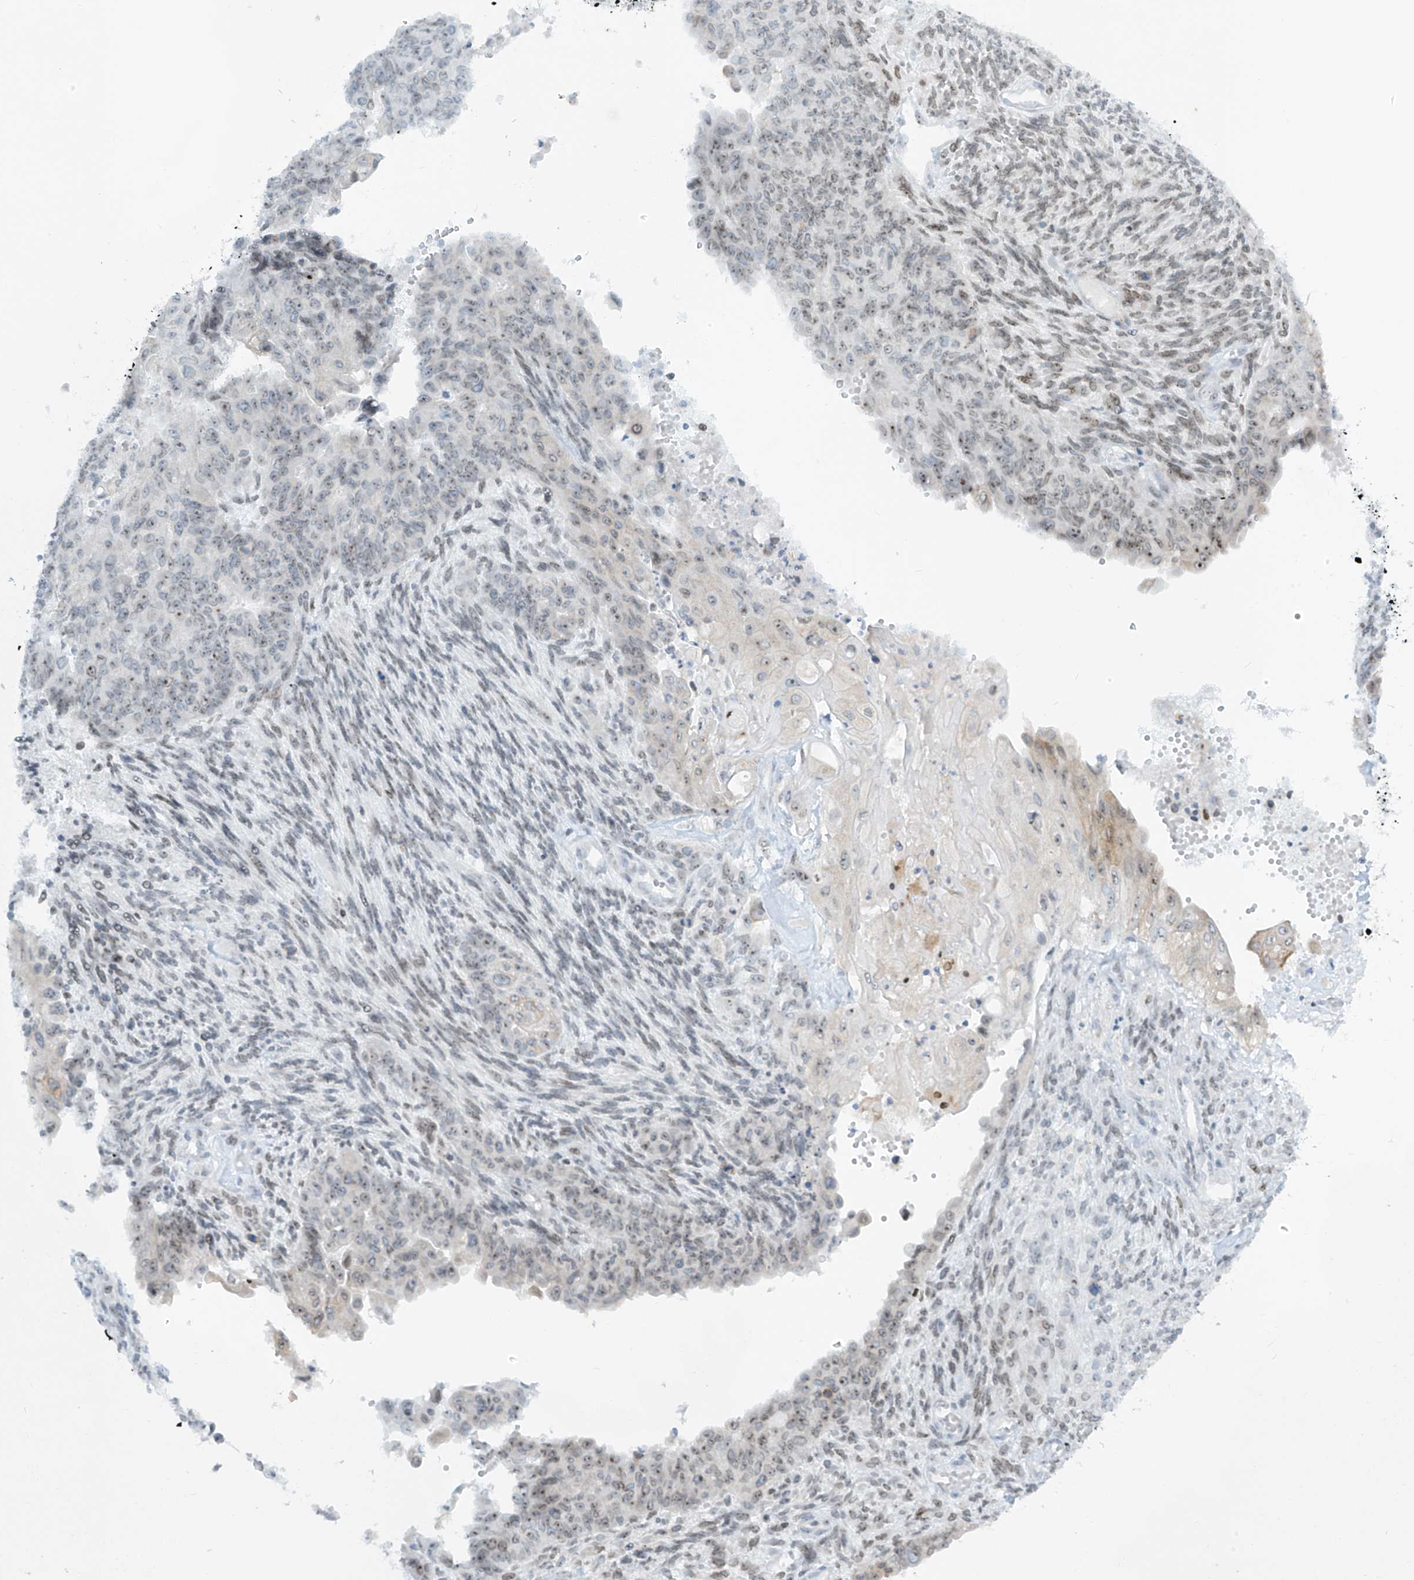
{"staining": {"intensity": "moderate", "quantity": "25%-75%", "location": "nuclear"}, "tissue": "endometrial cancer", "cell_type": "Tumor cells", "image_type": "cancer", "snomed": [{"axis": "morphology", "description": "Adenocarcinoma, NOS"}, {"axis": "topography", "description": "Endometrium"}], "caption": "Endometrial adenocarcinoma stained with a protein marker reveals moderate staining in tumor cells.", "gene": "SAMD15", "patient": {"sex": "female", "age": 32}}